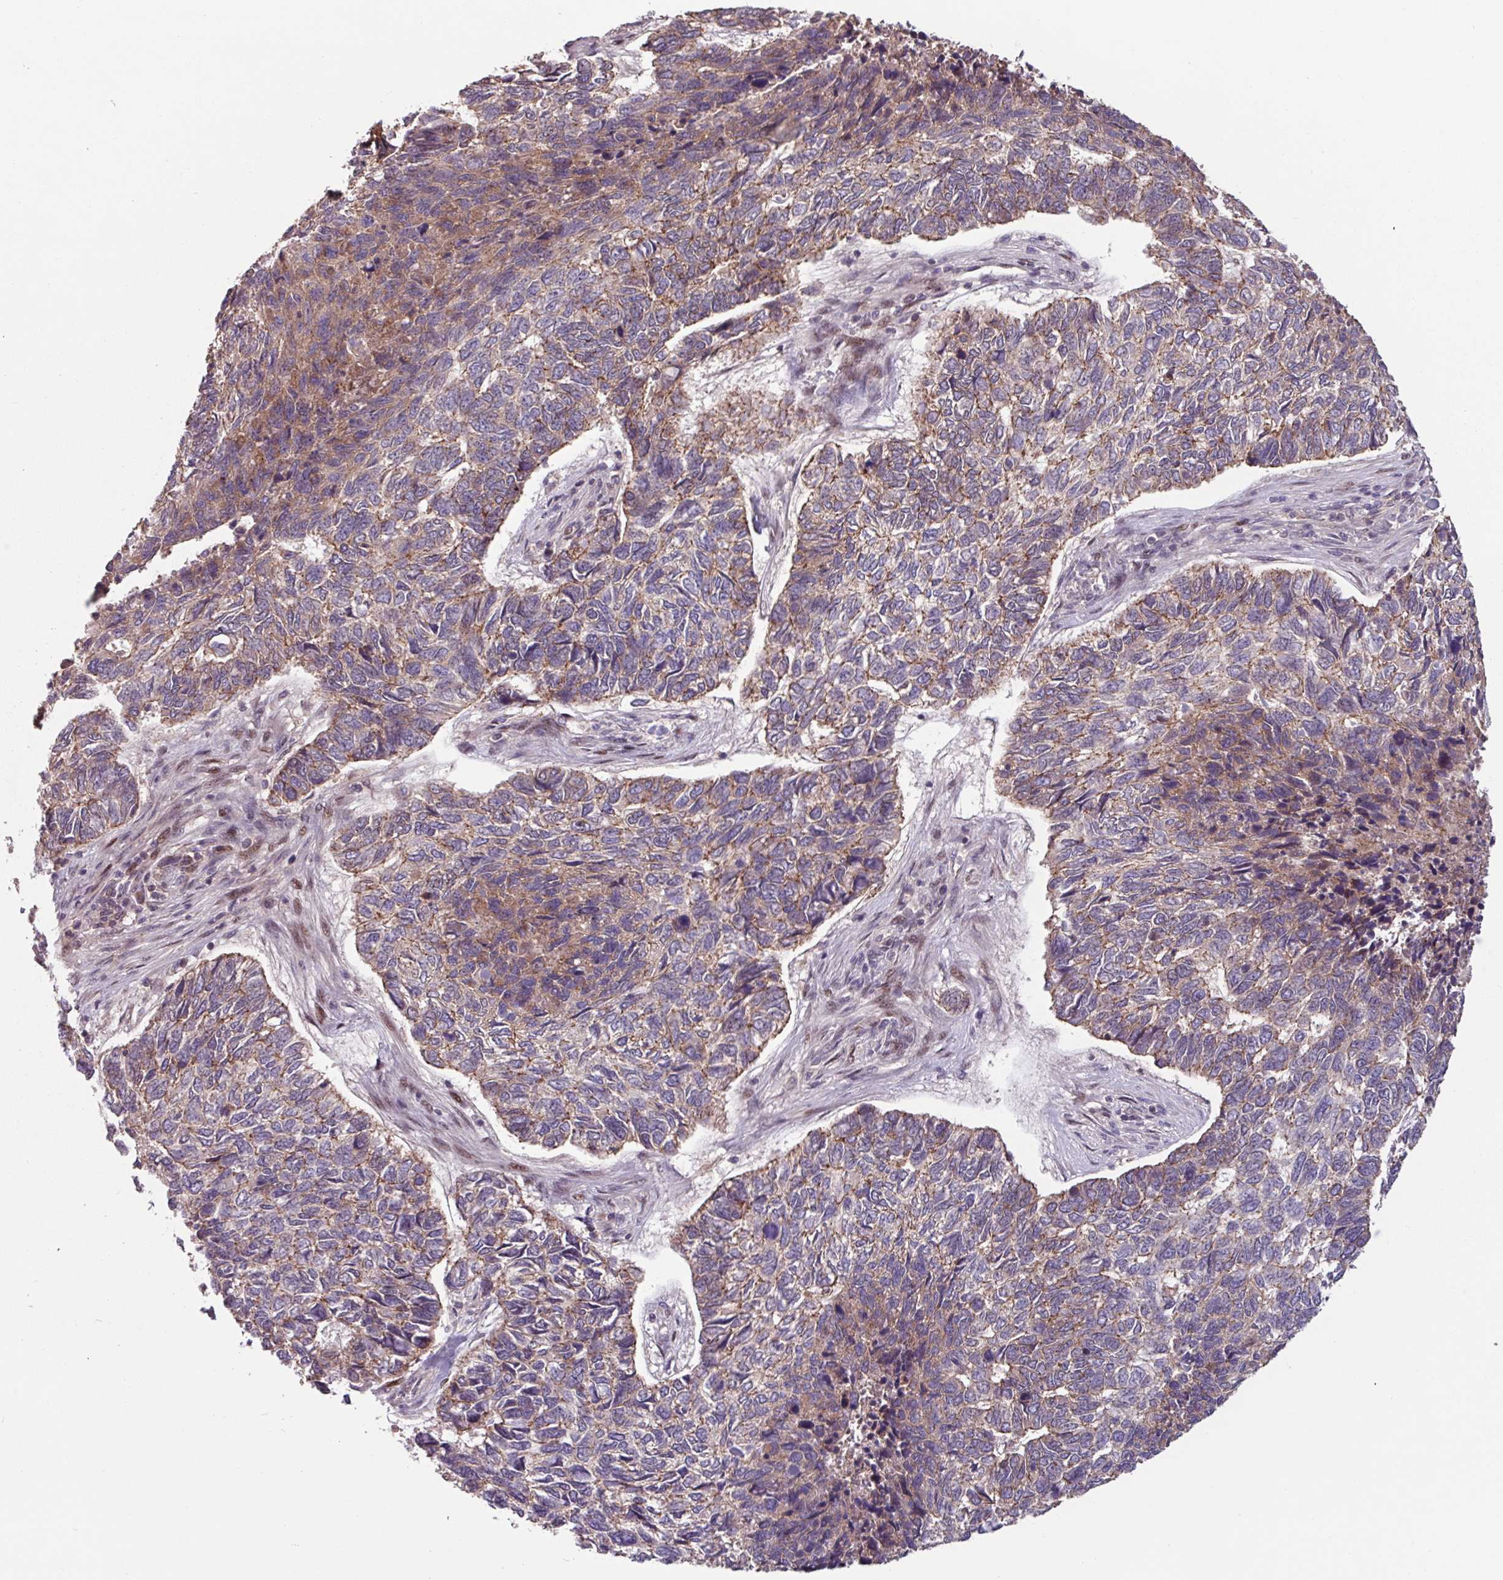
{"staining": {"intensity": "weak", "quantity": ">75%", "location": "cytoplasmic/membranous"}, "tissue": "skin cancer", "cell_type": "Tumor cells", "image_type": "cancer", "snomed": [{"axis": "morphology", "description": "Basal cell carcinoma"}, {"axis": "topography", "description": "Skin"}], "caption": "An immunohistochemistry photomicrograph of tumor tissue is shown. Protein staining in brown highlights weak cytoplasmic/membranous positivity in skin basal cell carcinoma within tumor cells. Immunohistochemistry stains the protein in brown and the nuclei are stained blue.", "gene": "TMEM88", "patient": {"sex": "female", "age": 65}}